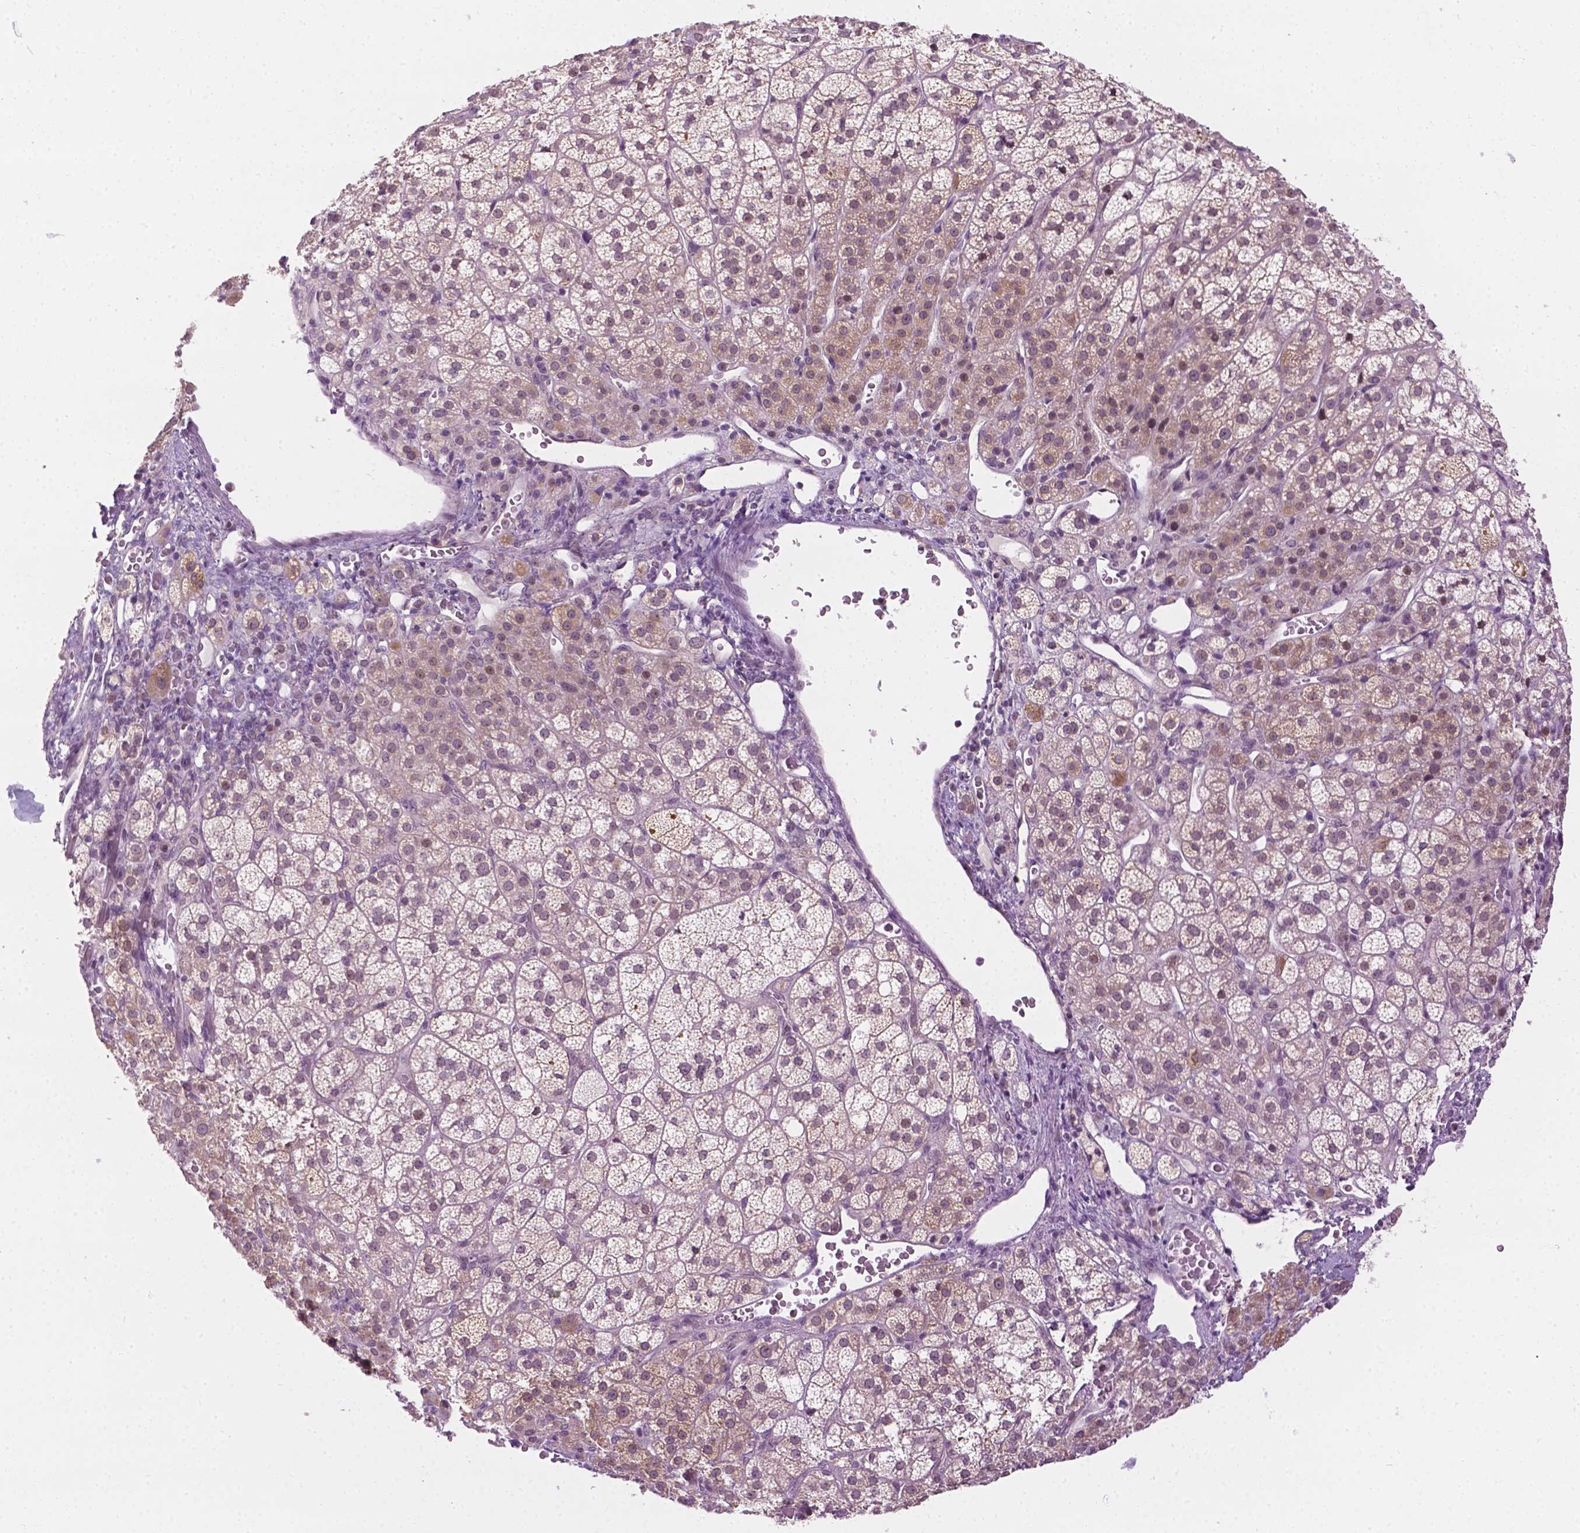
{"staining": {"intensity": "weak", "quantity": "25%-75%", "location": "cytoplasmic/membranous,nuclear"}, "tissue": "adrenal gland", "cell_type": "Glandular cells", "image_type": "normal", "snomed": [{"axis": "morphology", "description": "Normal tissue, NOS"}, {"axis": "topography", "description": "Adrenal gland"}], "caption": "The photomicrograph reveals immunohistochemical staining of normal adrenal gland. There is weak cytoplasmic/membranous,nuclear positivity is appreciated in approximately 25%-75% of glandular cells.", "gene": "DENND4A", "patient": {"sex": "female", "age": 60}}